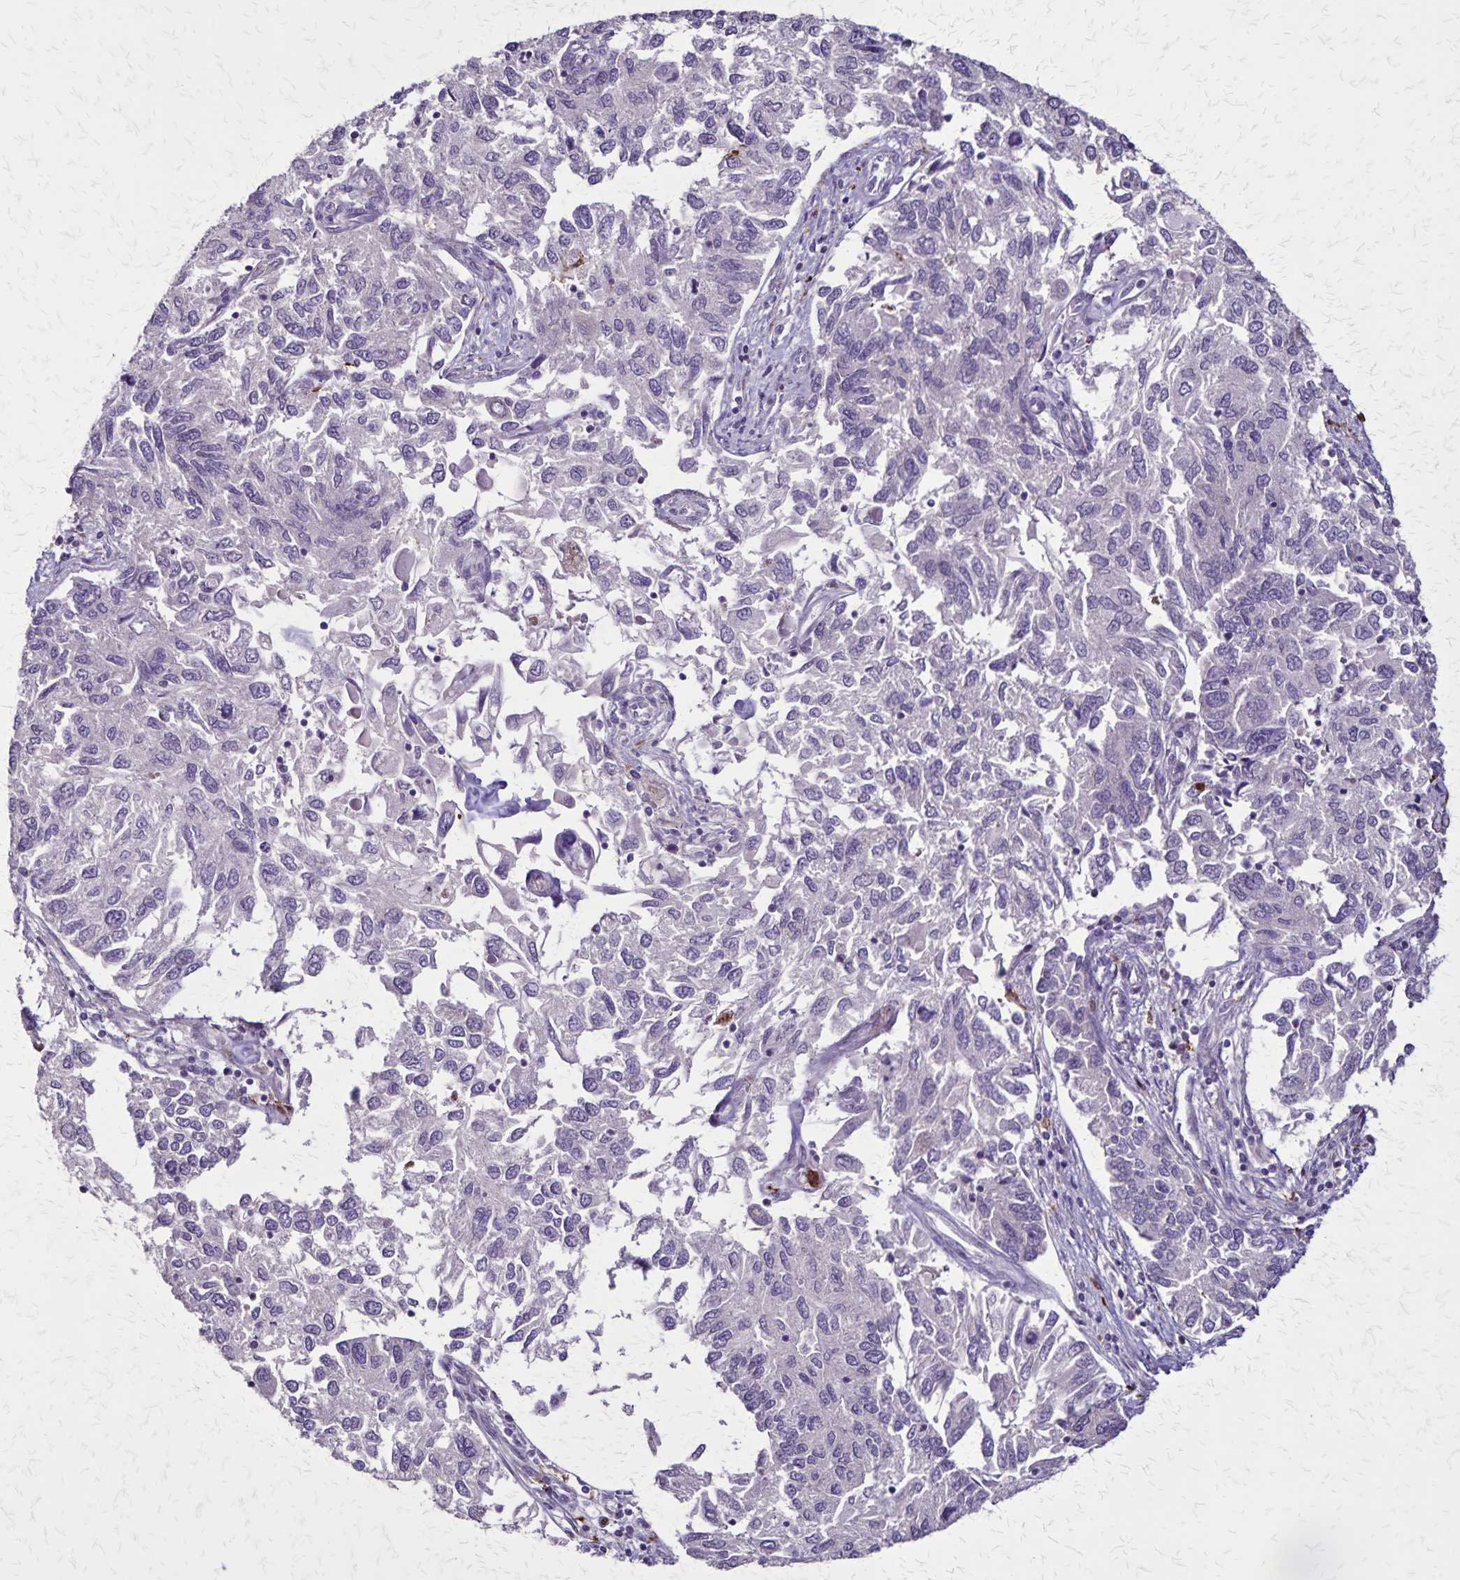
{"staining": {"intensity": "negative", "quantity": "none", "location": "none"}, "tissue": "endometrial cancer", "cell_type": "Tumor cells", "image_type": "cancer", "snomed": [{"axis": "morphology", "description": "Carcinoma, NOS"}, {"axis": "topography", "description": "Uterus"}], "caption": "Tumor cells are negative for brown protein staining in endometrial cancer (carcinoma). The staining is performed using DAB (3,3'-diaminobenzidine) brown chromogen with nuclei counter-stained in using hematoxylin.", "gene": "ULBP3", "patient": {"sex": "female", "age": 76}}